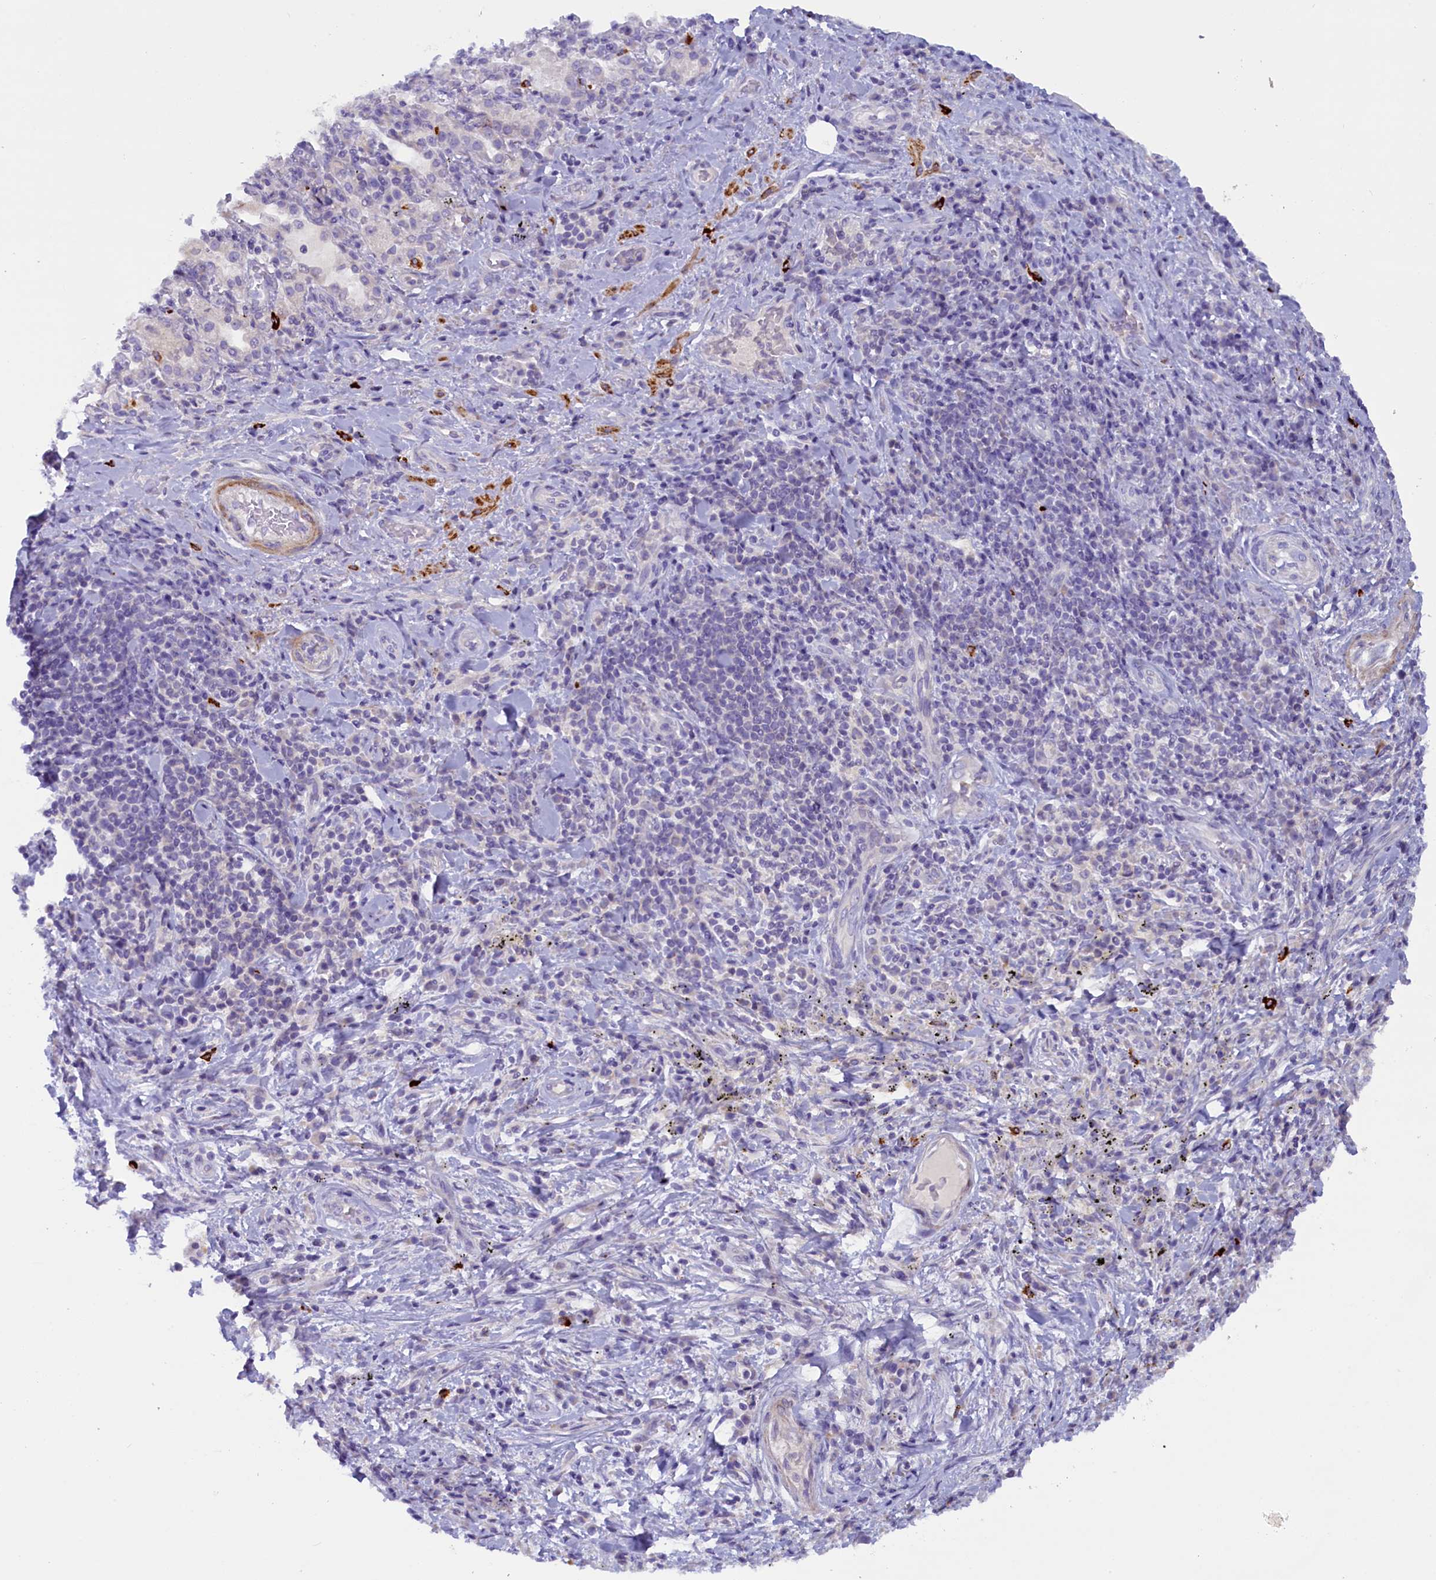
{"staining": {"intensity": "negative", "quantity": "none", "location": "none"}, "tissue": "adipose tissue", "cell_type": "Adipocytes", "image_type": "normal", "snomed": [{"axis": "morphology", "description": "Normal tissue, NOS"}, {"axis": "morphology", "description": "Squamous cell carcinoma, NOS"}, {"axis": "topography", "description": "Bronchus"}, {"axis": "topography", "description": "Lung"}], "caption": "Immunohistochemistry photomicrograph of benign adipose tissue: adipose tissue stained with DAB (3,3'-diaminobenzidine) demonstrates no significant protein staining in adipocytes.", "gene": "RTTN", "patient": {"sex": "male", "age": 64}}